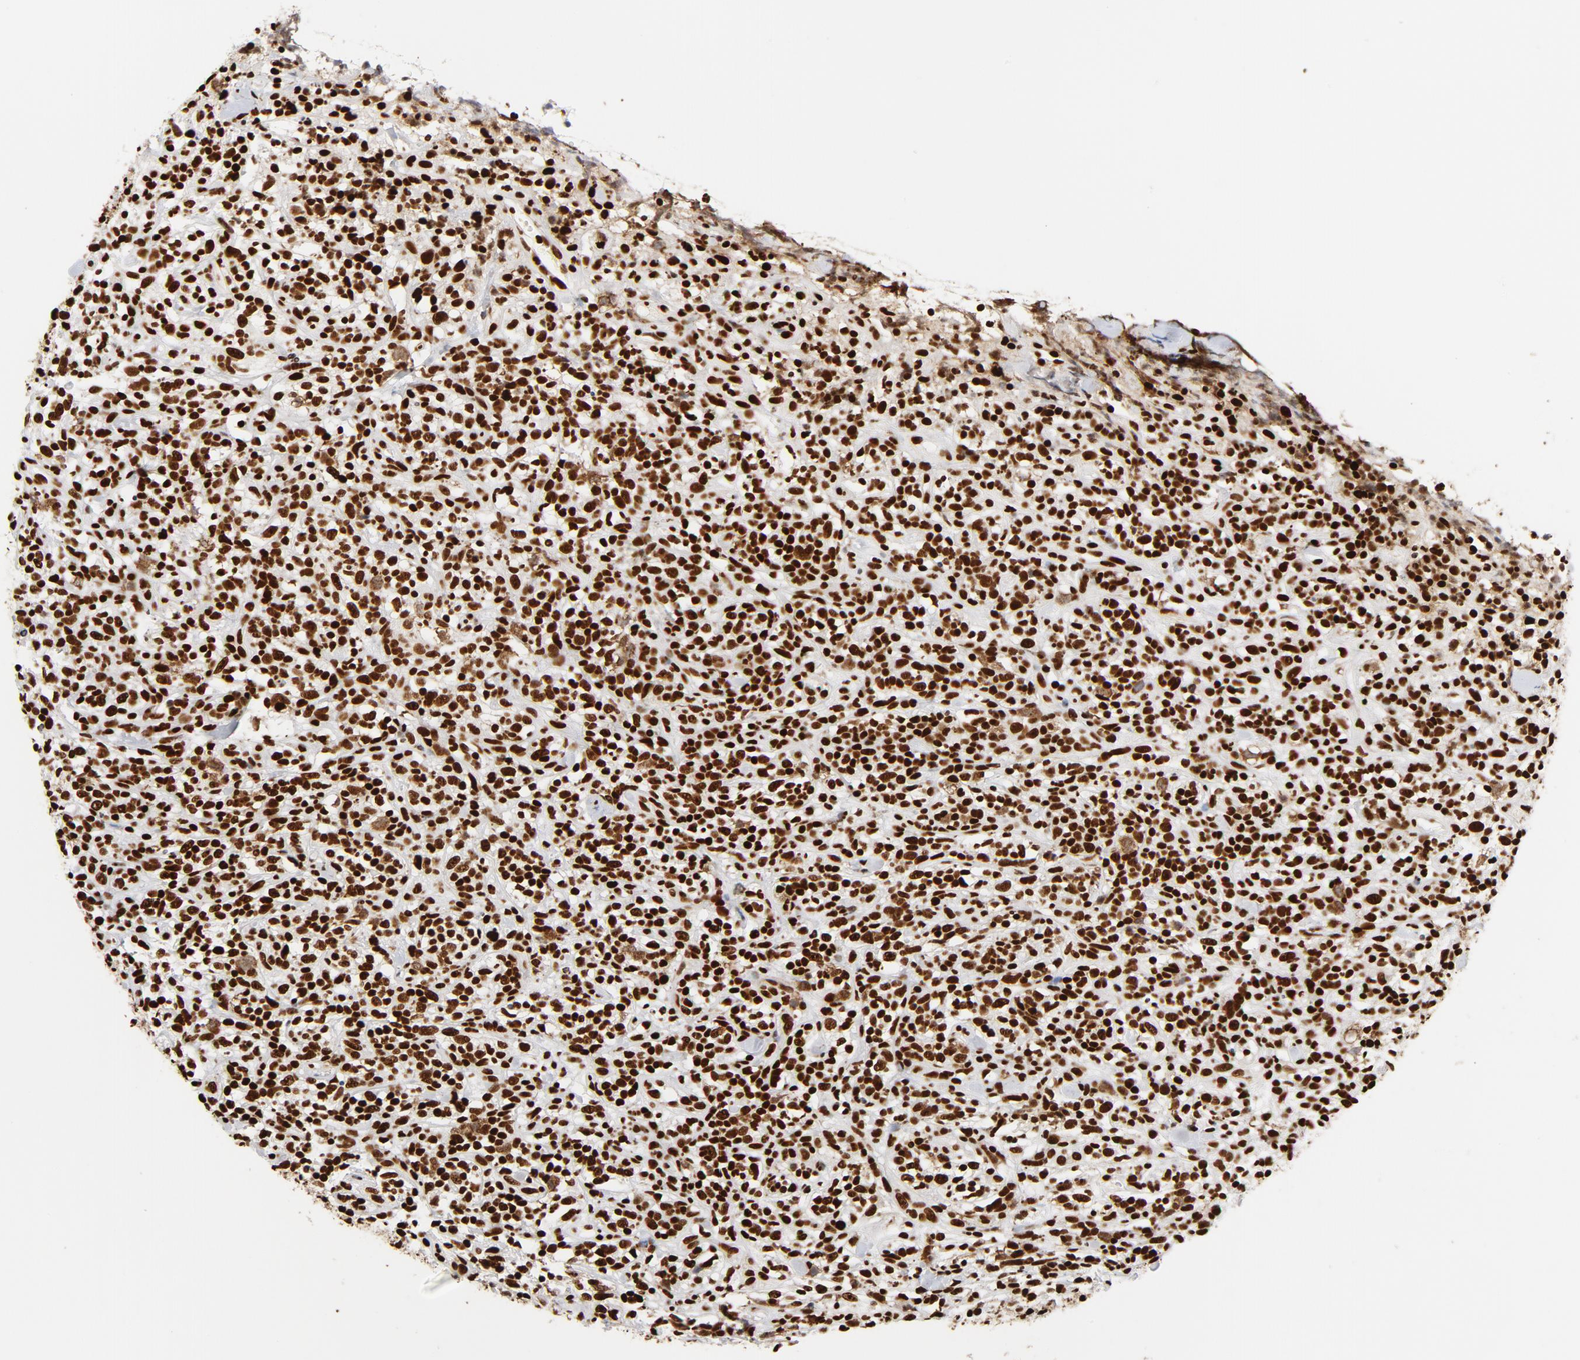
{"staining": {"intensity": "strong", "quantity": ">75%", "location": "nuclear"}, "tissue": "lymphoma", "cell_type": "Tumor cells", "image_type": "cancer", "snomed": [{"axis": "morphology", "description": "Malignant lymphoma, non-Hodgkin's type, High grade"}, {"axis": "topography", "description": "Lymph node"}], "caption": "Protein analysis of lymphoma tissue exhibits strong nuclear staining in about >75% of tumor cells.", "gene": "XRCC6", "patient": {"sex": "female", "age": 73}}